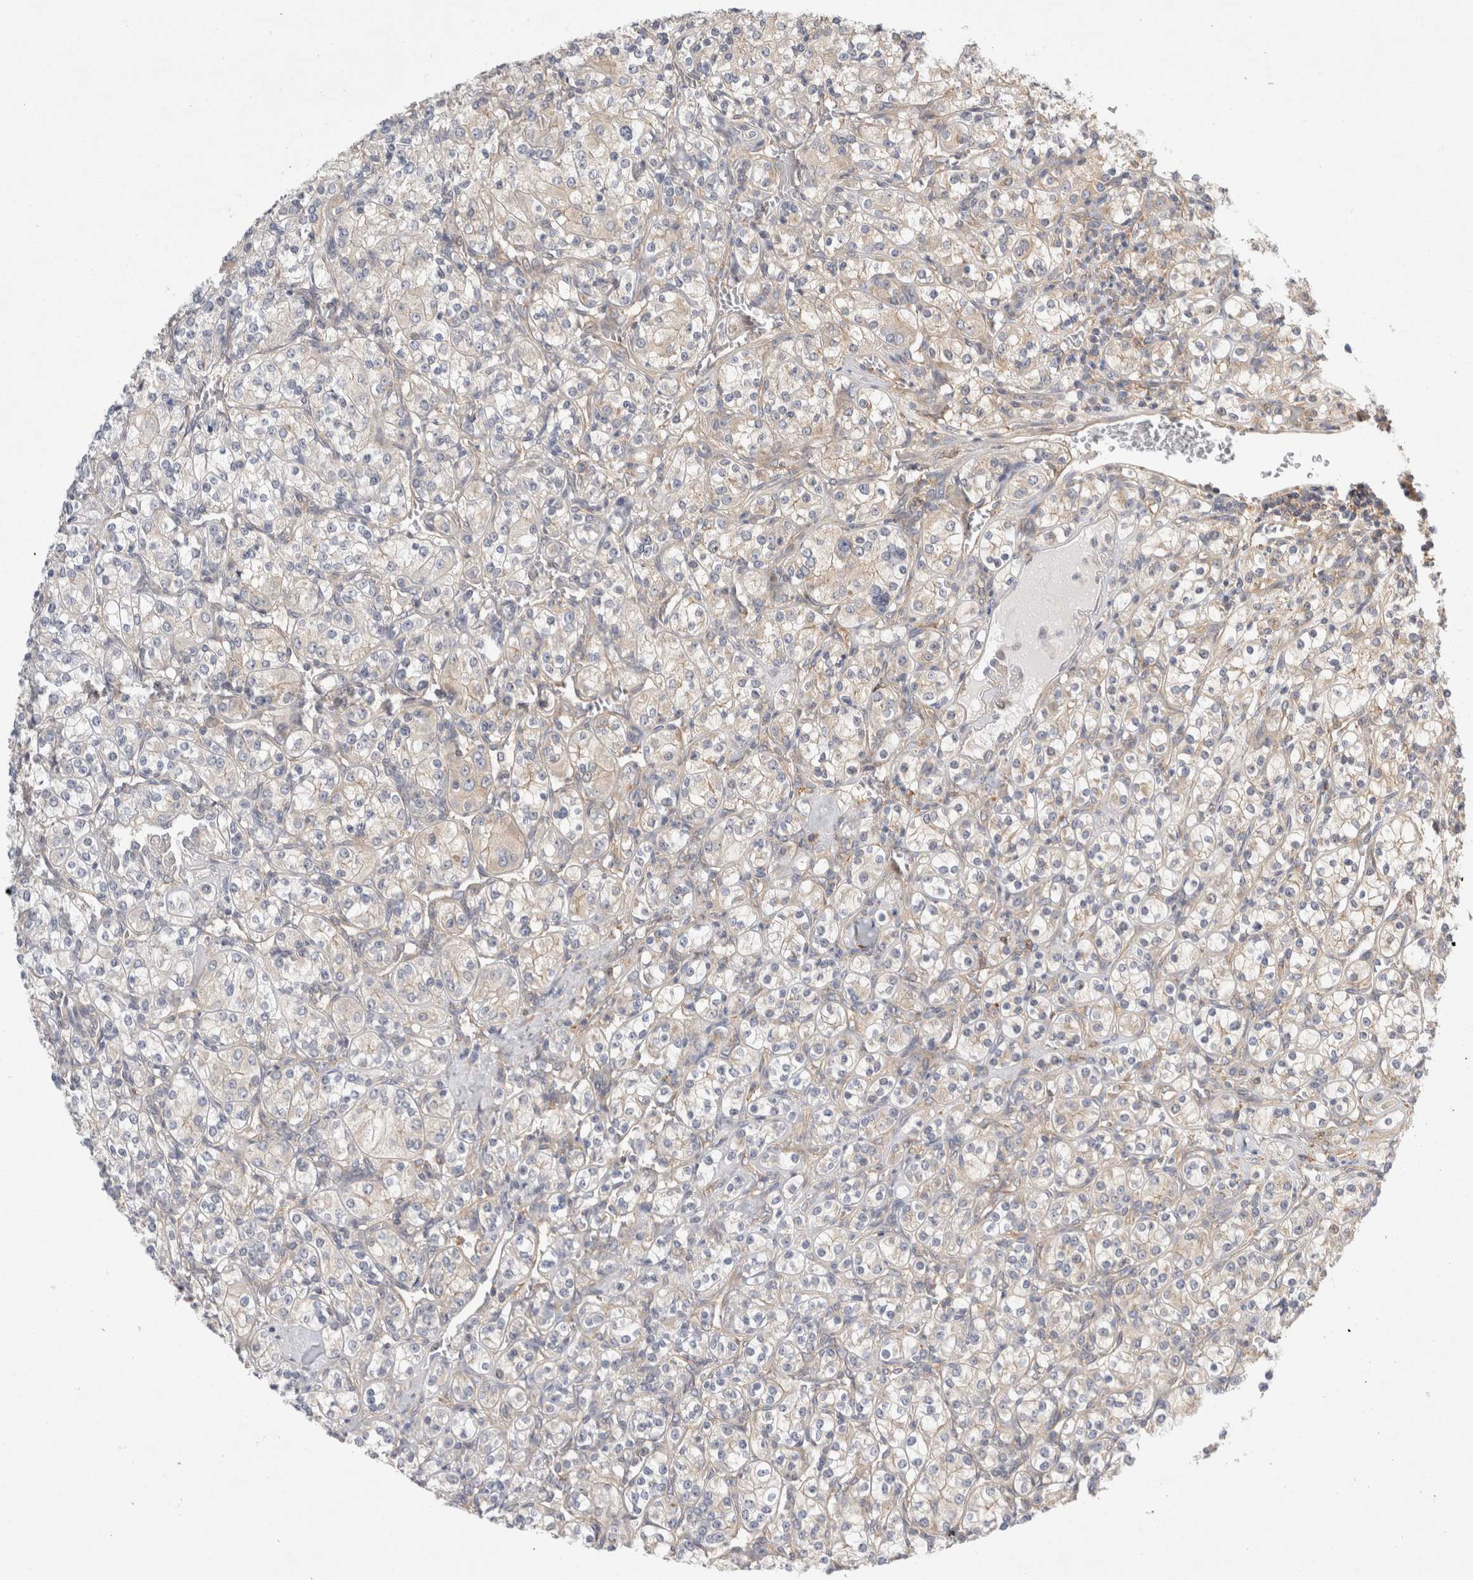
{"staining": {"intensity": "negative", "quantity": "none", "location": "none"}, "tissue": "renal cancer", "cell_type": "Tumor cells", "image_type": "cancer", "snomed": [{"axis": "morphology", "description": "Adenocarcinoma, NOS"}, {"axis": "topography", "description": "Kidney"}], "caption": "IHC photomicrograph of human renal cancer (adenocarcinoma) stained for a protein (brown), which shows no positivity in tumor cells.", "gene": "CDCA7L", "patient": {"sex": "male", "age": 77}}